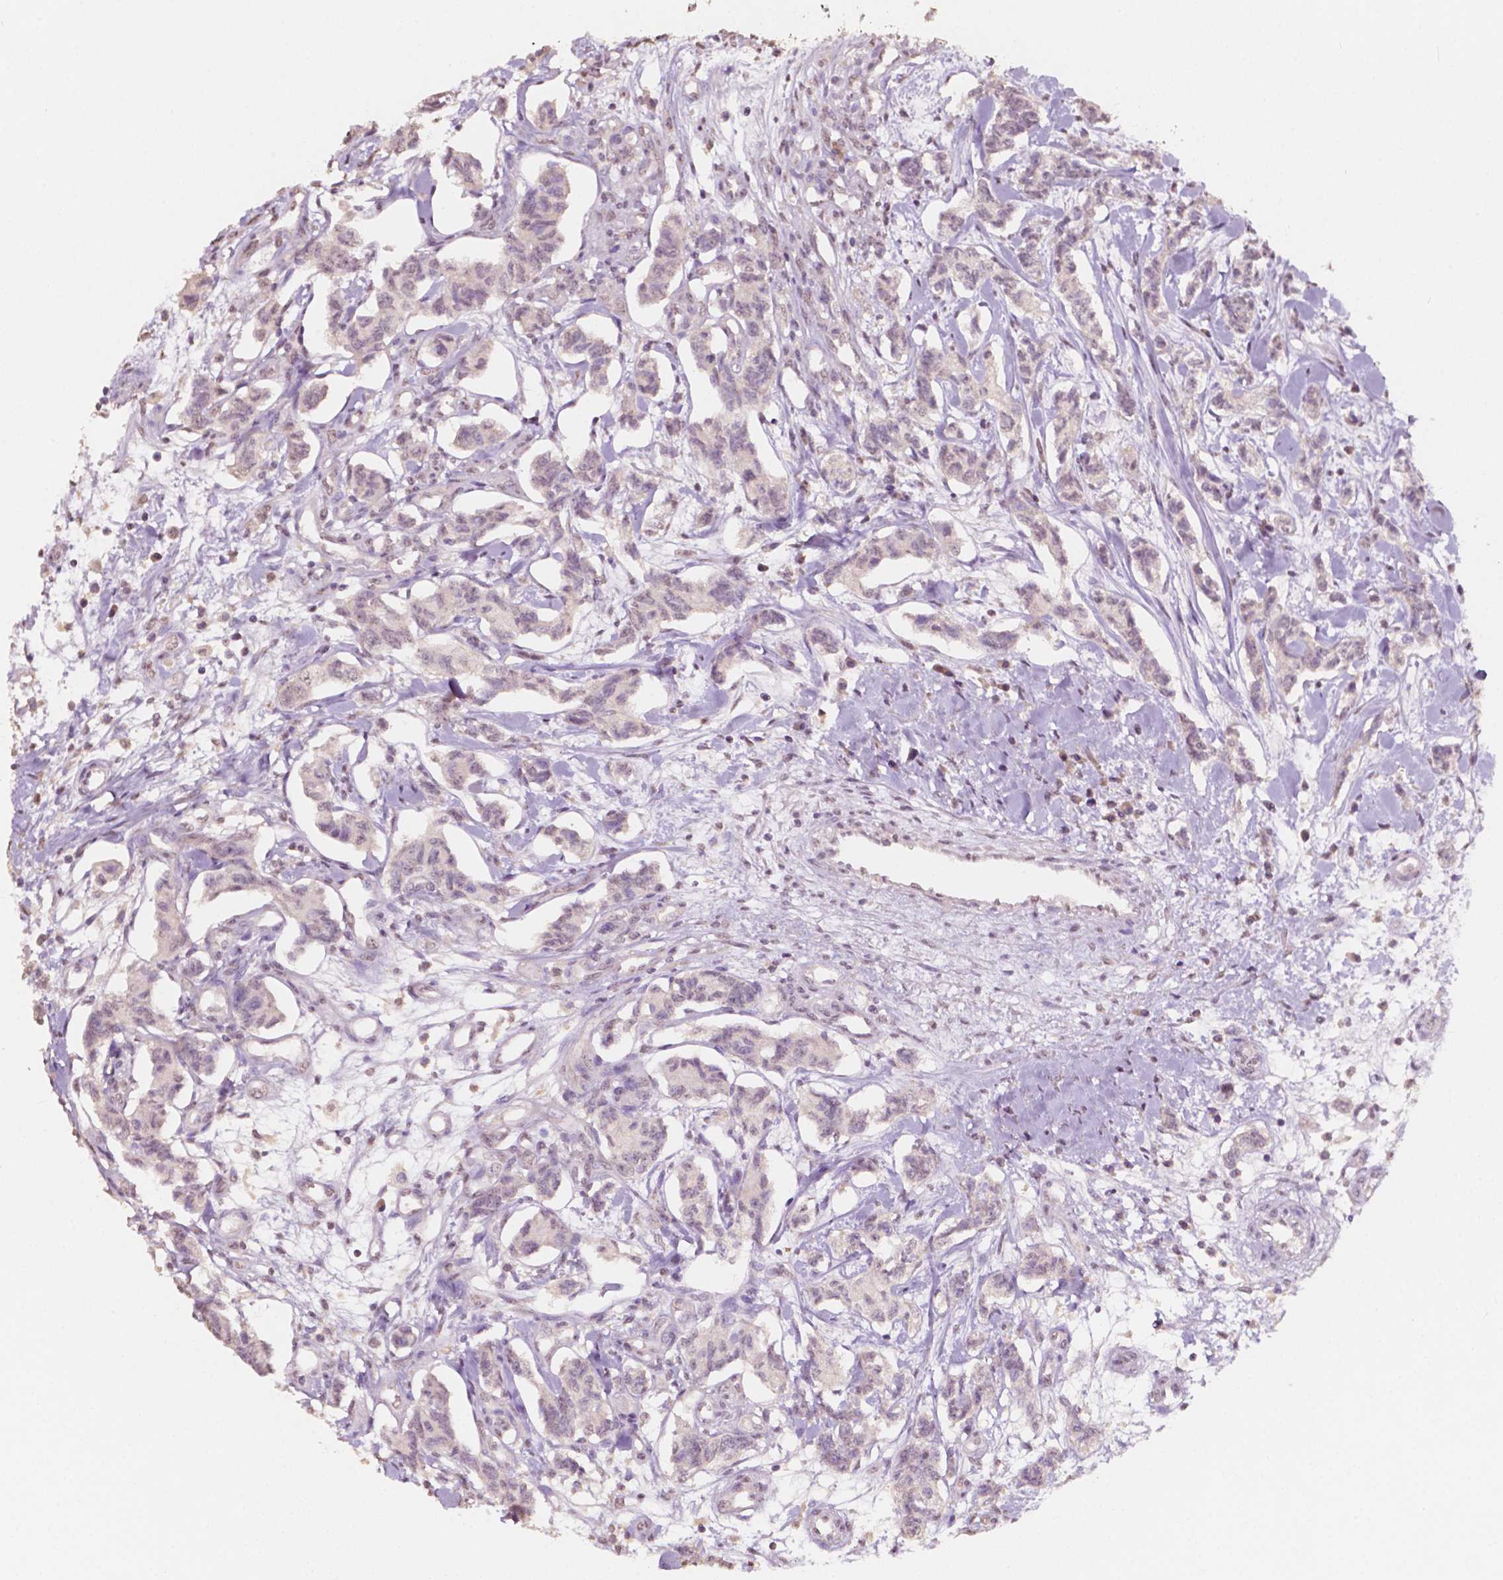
{"staining": {"intensity": "negative", "quantity": "none", "location": "none"}, "tissue": "carcinoid", "cell_type": "Tumor cells", "image_type": "cancer", "snomed": [{"axis": "morphology", "description": "Carcinoid, malignant, NOS"}, {"axis": "topography", "description": "Kidney"}], "caption": "IHC image of neoplastic tissue: human carcinoid (malignant) stained with DAB (3,3'-diaminobenzidine) exhibits no significant protein expression in tumor cells. (DAB (3,3'-diaminobenzidine) IHC visualized using brightfield microscopy, high magnification).", "gene": "SOX15", "patient": {"sex": "female", "age": 41}}